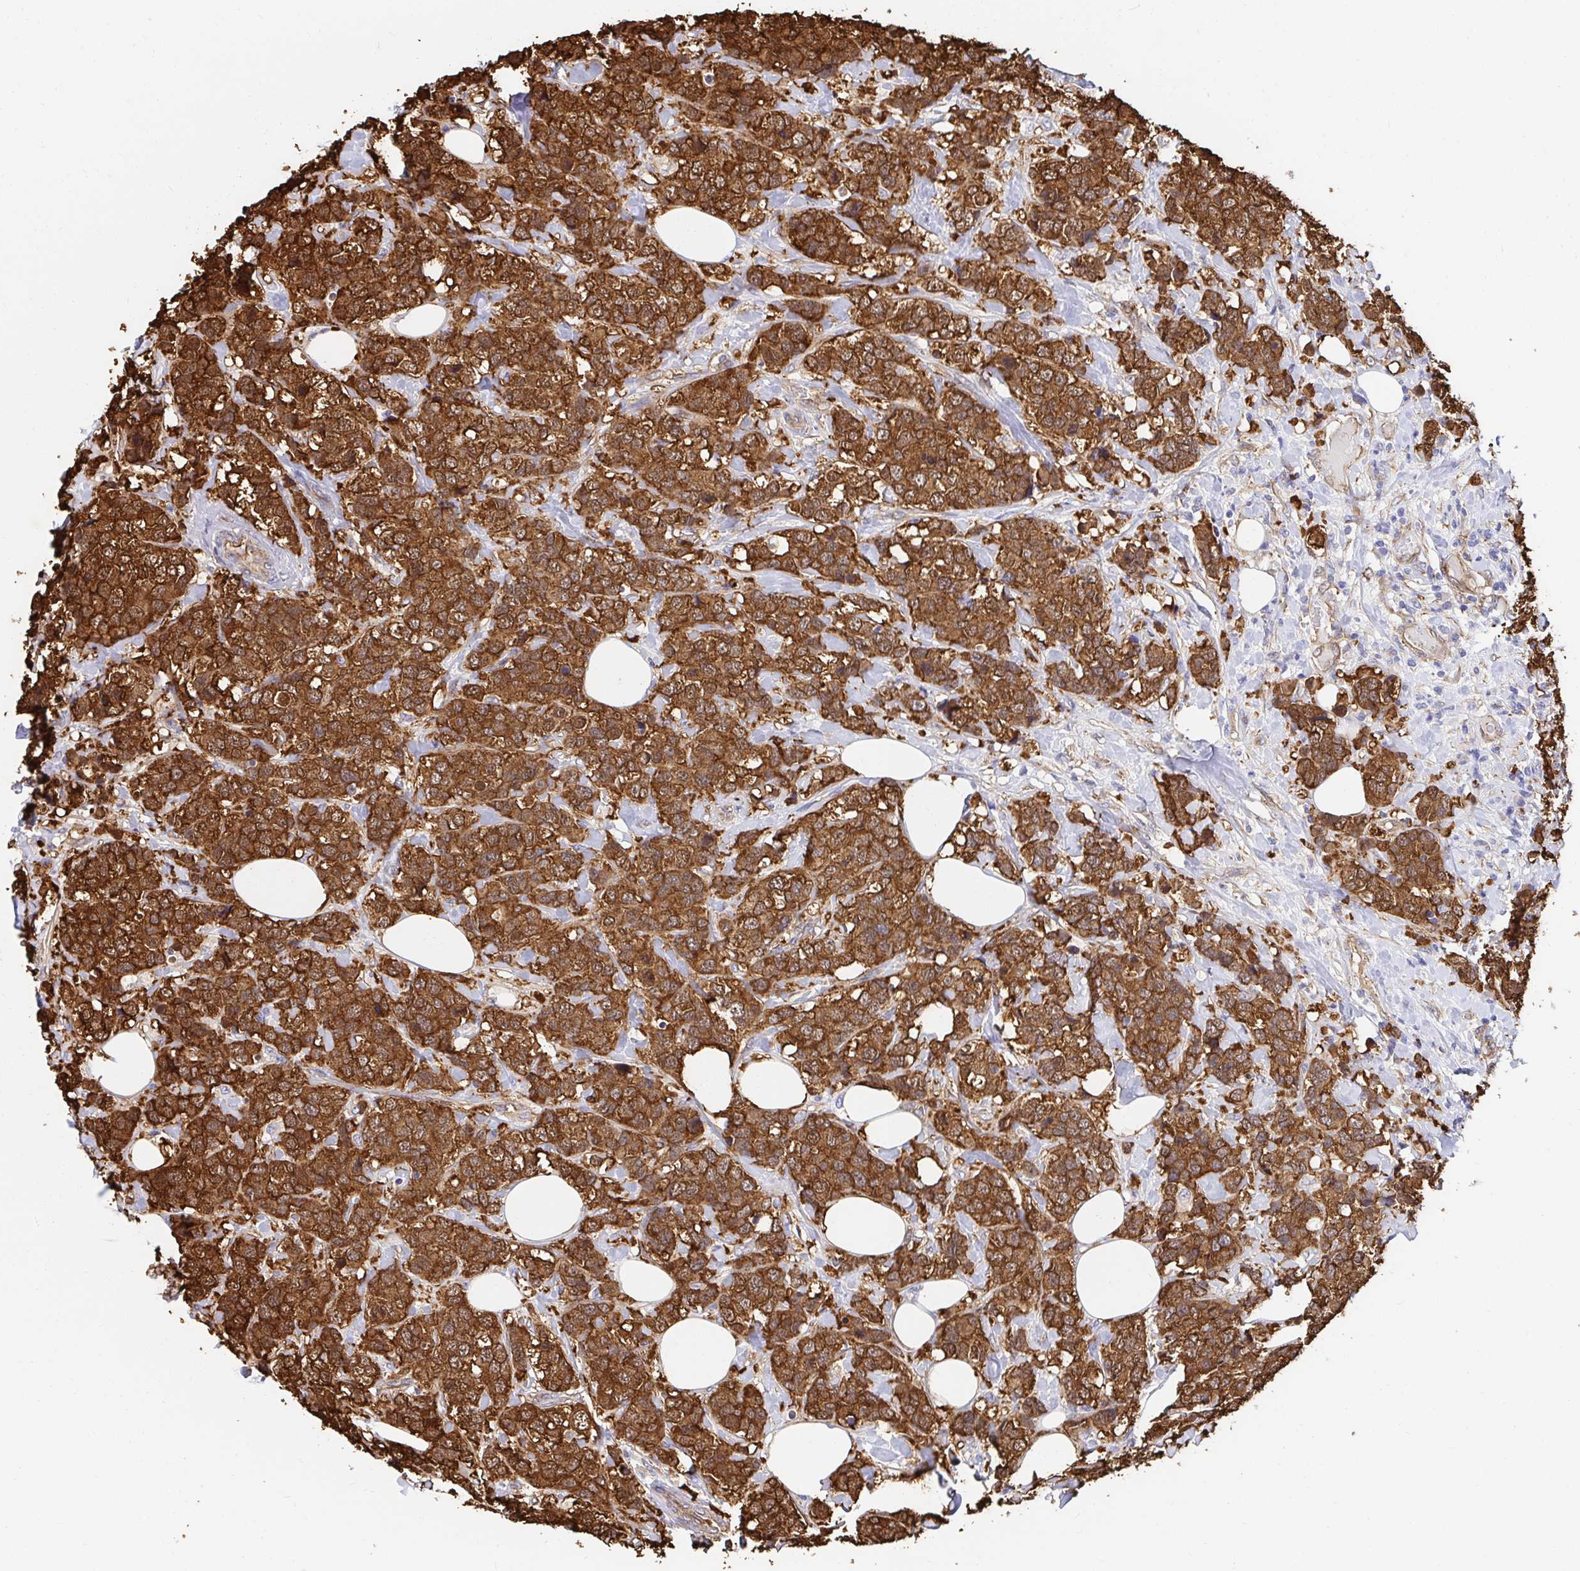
{"staining": {"intensity": "strong", "quantity": ">75%", "location": "cytoplasmic/membranous"}, "tissue": "breast cancer", "cell_type": "Tumor cells", "image_type": "cancer", "snomed": [{"axis": "morphology", "description": "Lobular carcinoma"}, {"axis": "topography", "description": "Breast"}], "caption": "Immunohistochemical staining of breast lobular carcinoma reveals strong cytoplasmic/membranous protein expression in approximately >75% of tumor cells. The staining was performed using DAB, with brown indicating positive protein expression. Nuclei are stained blue with hematoxylin.", "gene": "CTTN", "patient": {"sex": "female", "age": 59}}